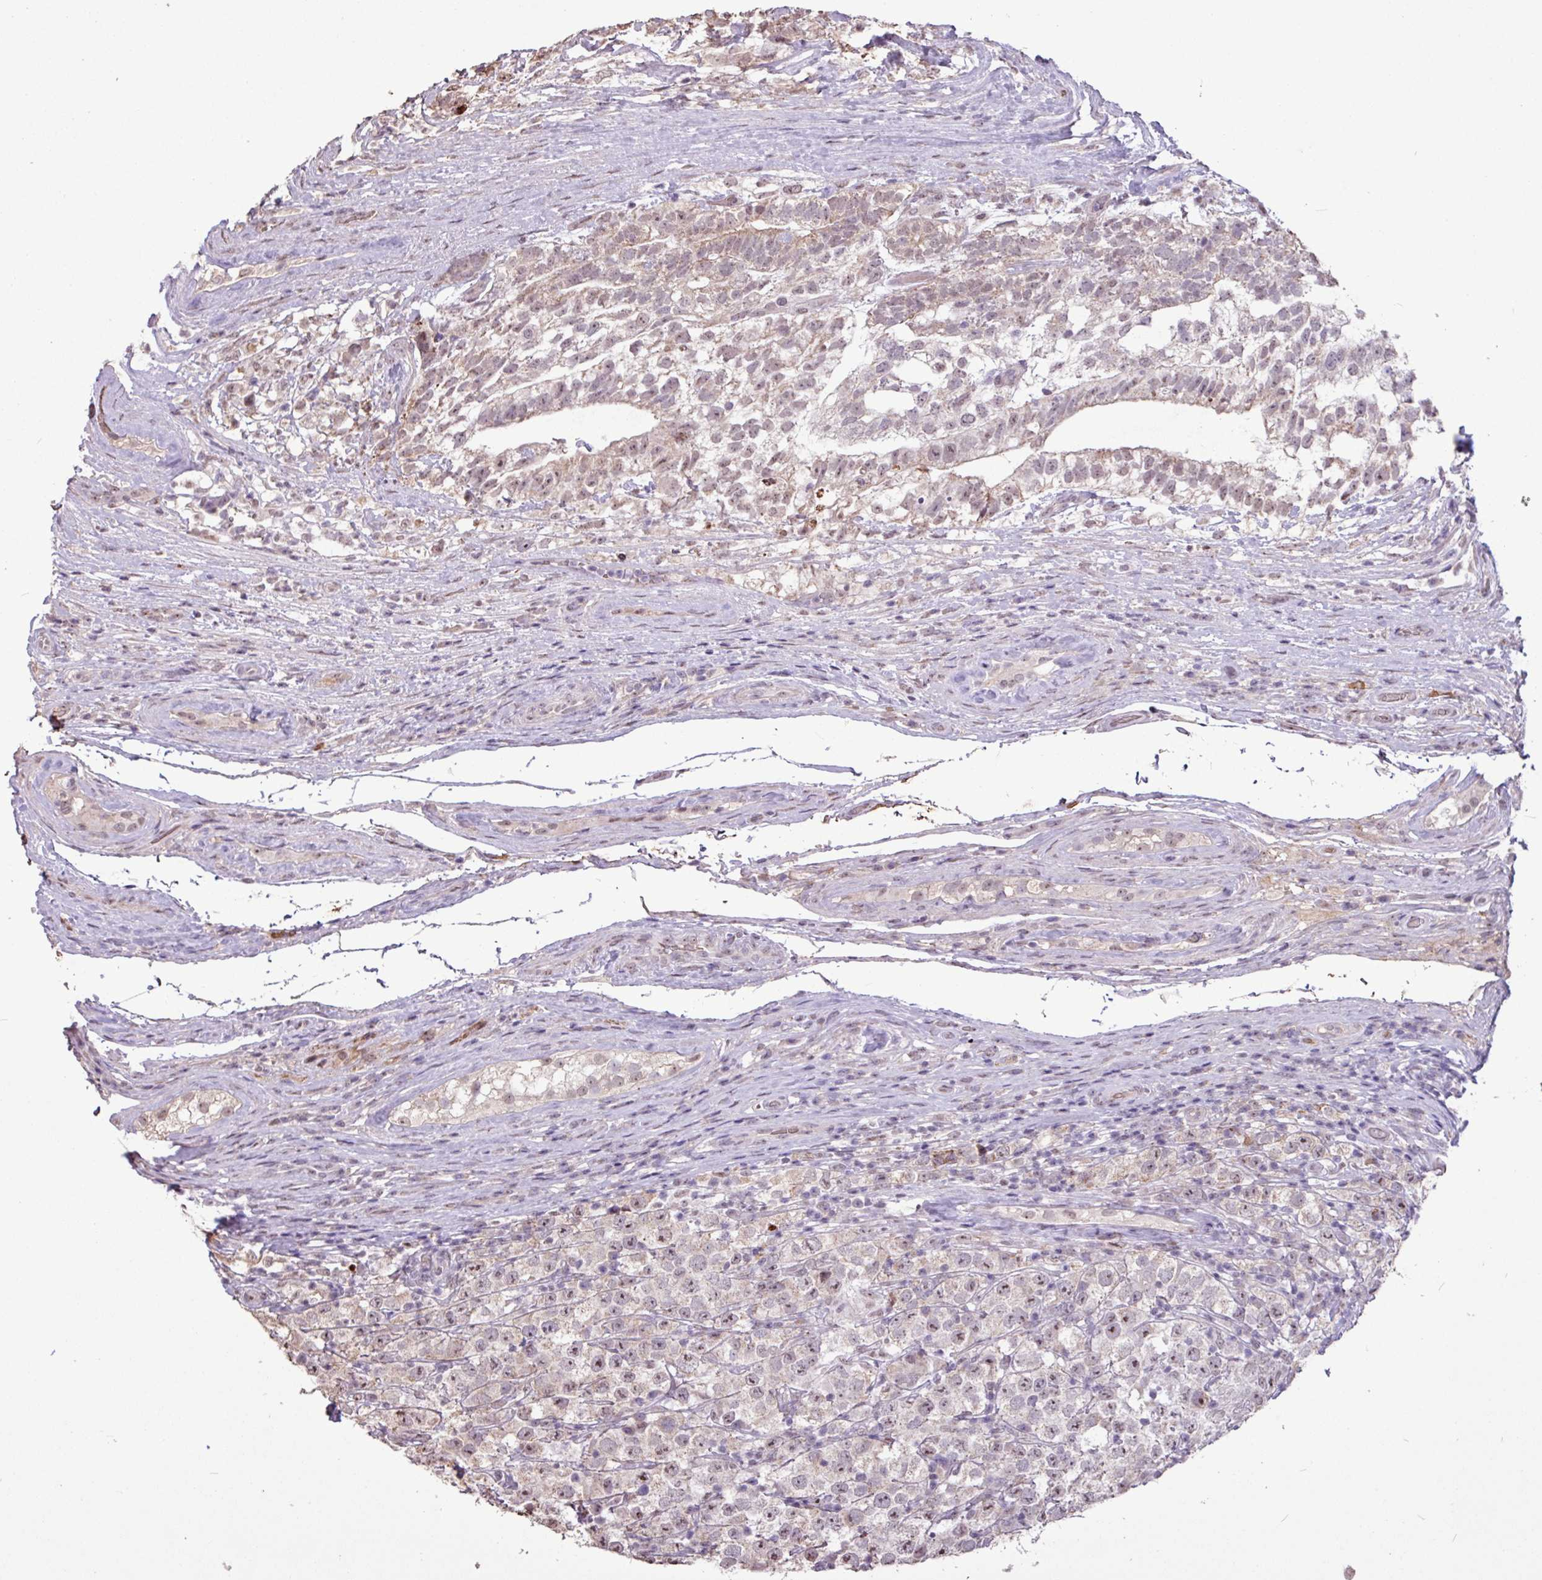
{"staining": {"intensity": "weak", "quantity": ">75%", "location": "nuclear"}, "tissue": "testis cancer", "cell_type": "Tumor cells", "image_type": "cancer", "snomed": [{"axis": "morphology", "description": "Seminoma, NOS"}, {"axis": "morphology", "description": "Carcinoma, Embryonal, NOS"}, {"axis": "topography", "description": "Testis"}], "caption": "Immunohistochemistry micrograph of neoplastic tissue: testis cancer stained using immunohistochemistry (IHC) reveals low levels of weak protein expression localized specifically in the nuclear of tumor cells, appearing as a nuclear brown color.", "gene": "L3MBTL3", "patient": {"sex": "male", "age": 41}}